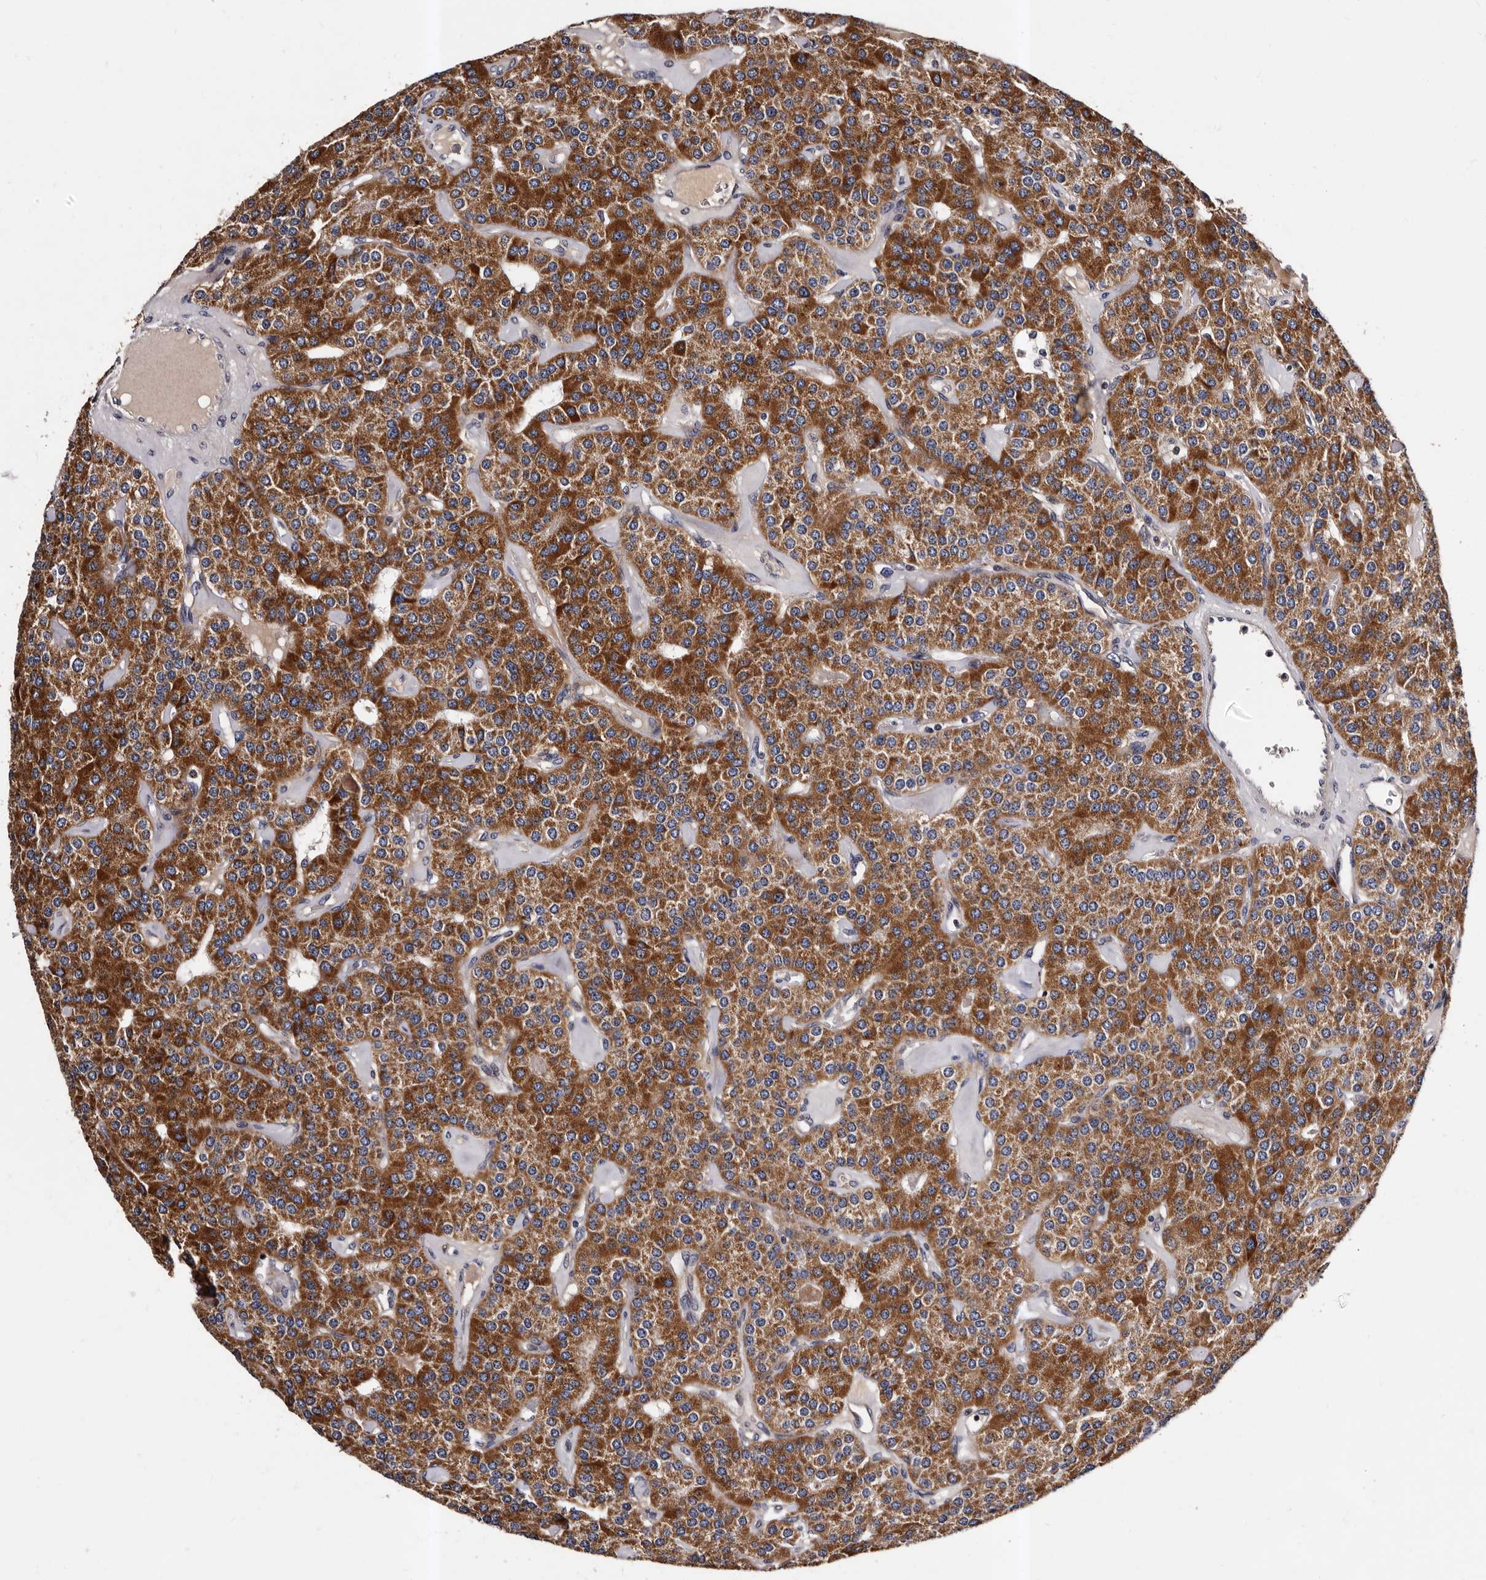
{"staining": {"intensity": "strong", "quantity": "25%-75%", "location": "cytoplasmic/membranous"}, "tissue": "parathyroid gland", "cell_type": "Glandular cells", "image_type": "normal", "snomed": [{"axis": "morphology", "description": "Normal tissue, NOS"}, {"axis": "morphology", "description": "Adenoma, NOS"}, {"axis": "topography", "description": "Parathyroid gland"}], "caption": "This is a histology image of immunohistochemistry staining of benign parathyroid gland, which shows strong expression in the cytoplasmic/membranous of glandular cells.", "gene": "ADCK5", "patient": {"sex": "female", "age": 86}}